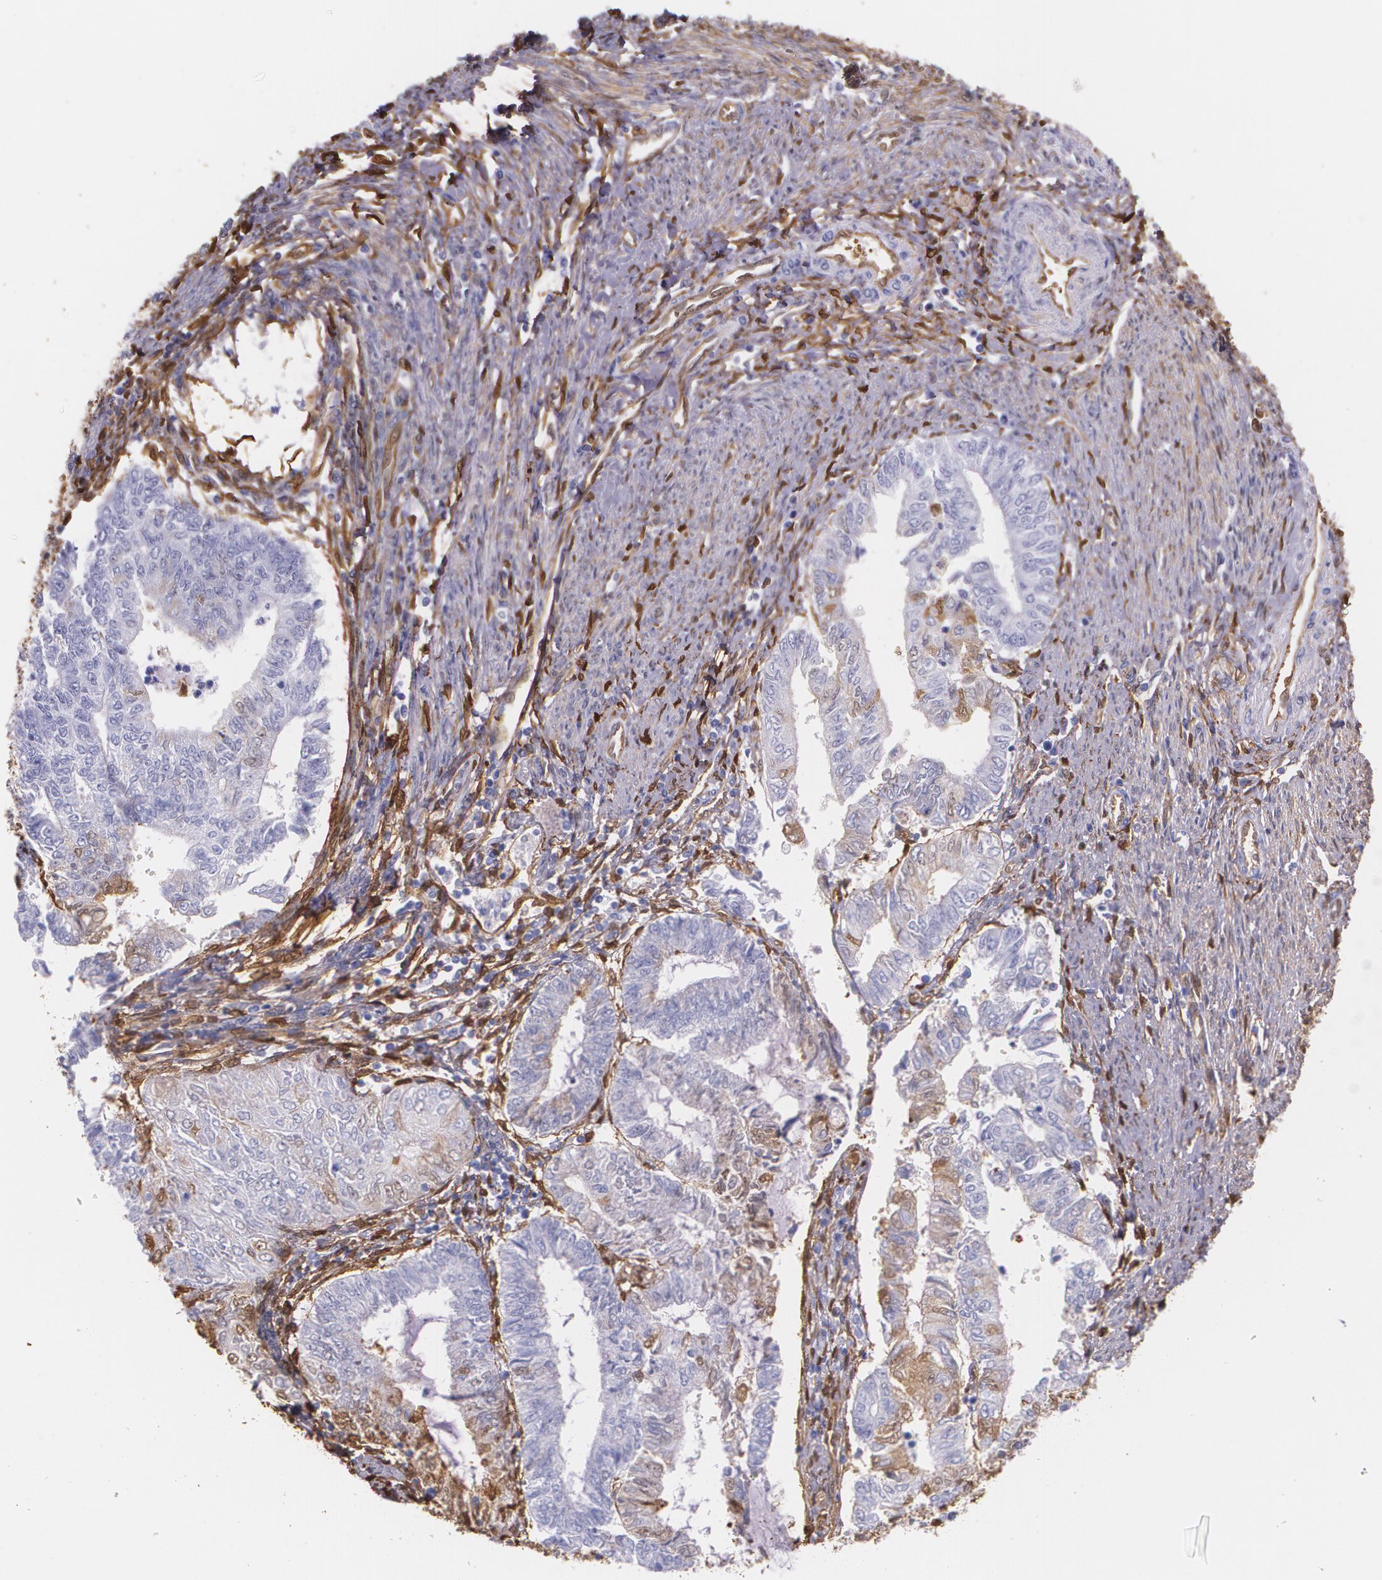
{"staining": {"intensity": "negative", "quantity": "none", "location": "none"}, "tissue": "endometrial cancer", "cell_type": "Tumor cells", "image_type": "cancer", "snomed": [{"axis": "morphology", "description": "Adenocarcinoma, NOS"}, {"axis": "topography", "description": "Endometrium"}], "caption": "Protein analysis of endometrial adenocarcinoma demonstrates no significant expression in tumor cells.", "gene": "MMP2", "patient": {"sex": "female", "age": 66}}